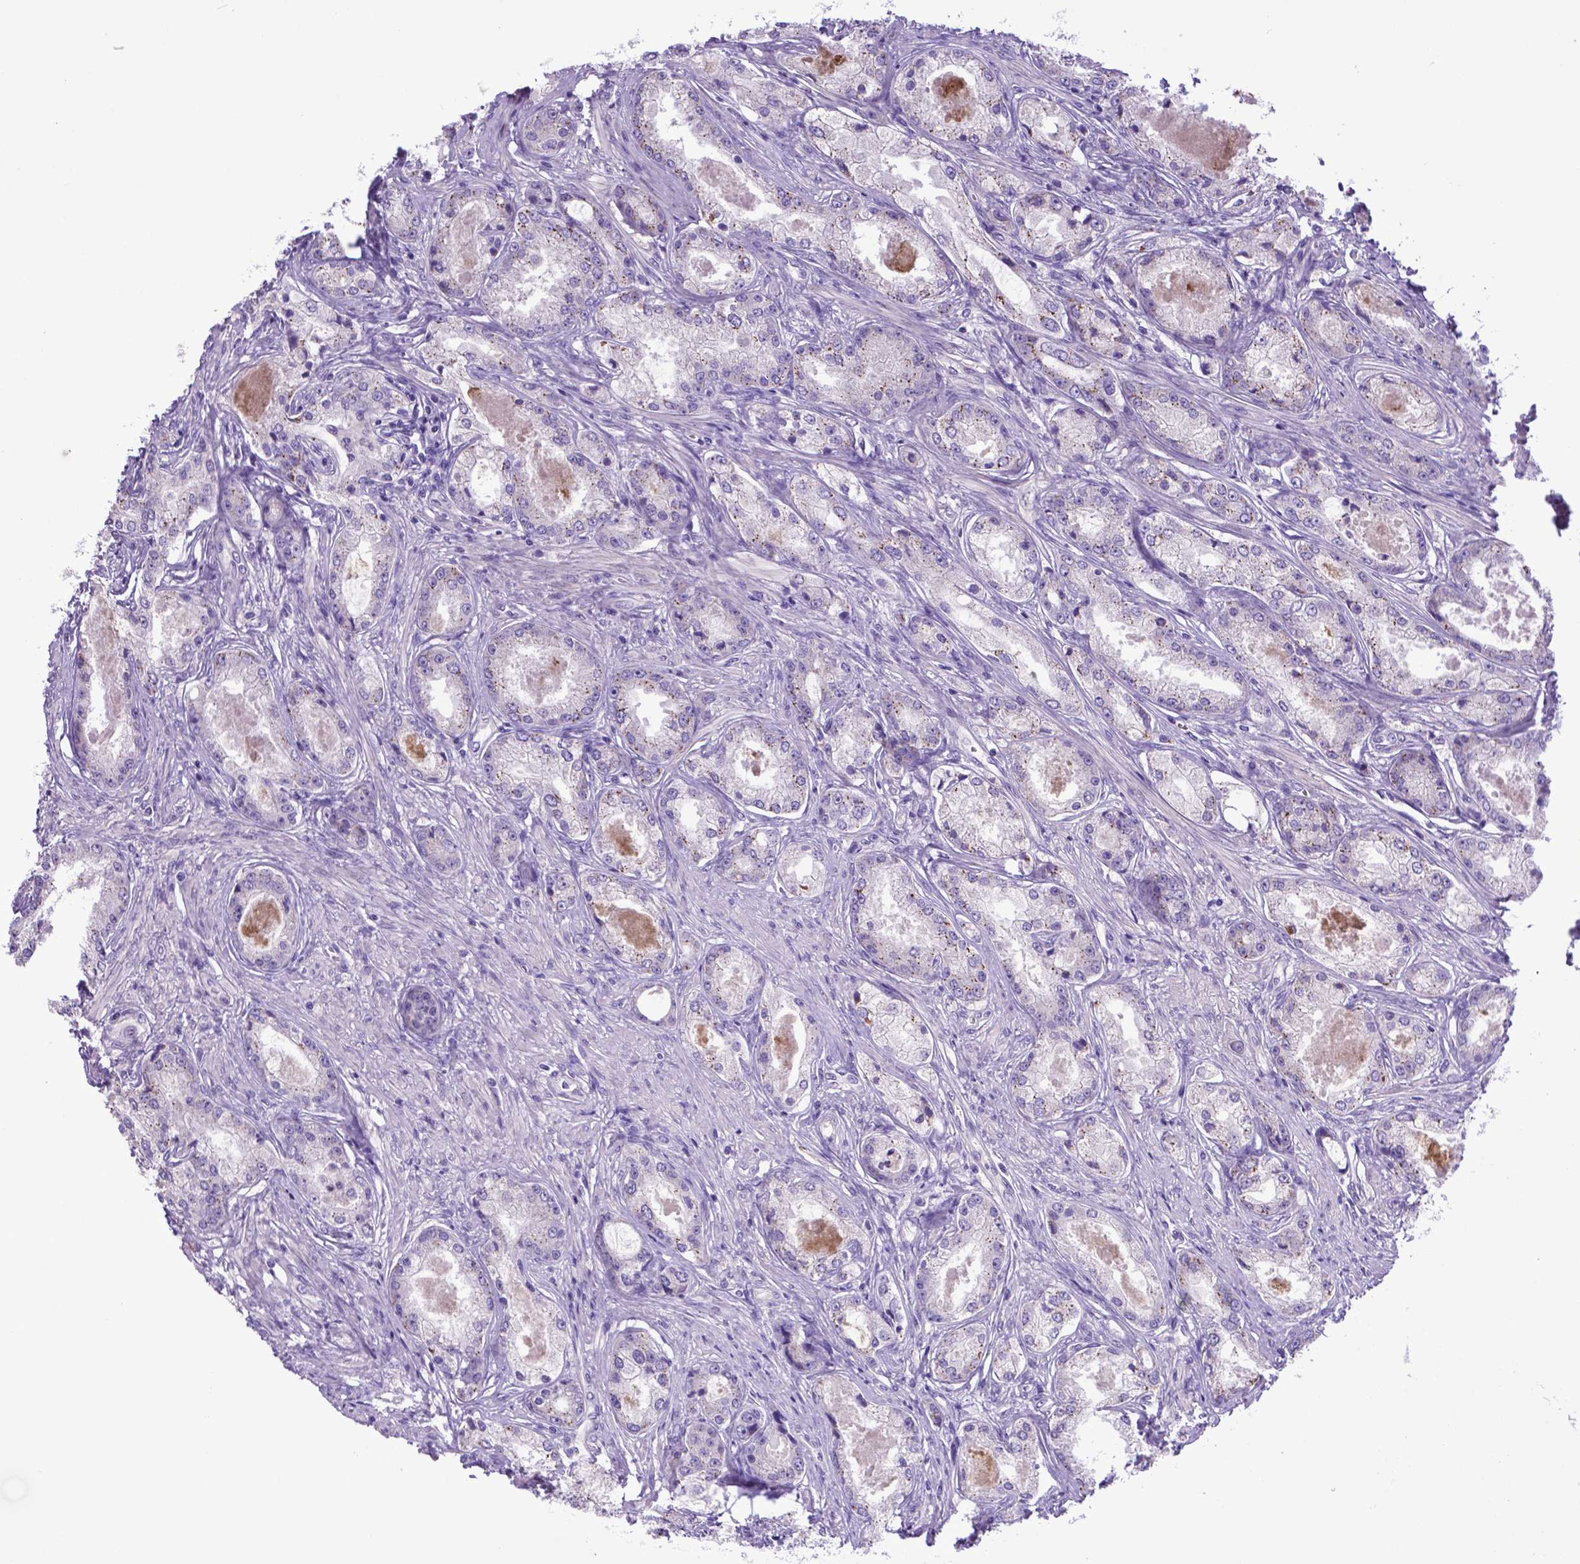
{"staining": {"intensity": "negative", "quantity": "none", "location": "none"}, "tissue": "prostate cancer", "cell_type": "Tumor cells", "image_type": "cancer", "snomed": [{"axis": "morphology", "description": "Adenocarcinoma, Low grade"}, {"axis": "topography", "description": "Prostate"}], "caption": "Tumor cells are negative for brown protein staining in prostate cancer (low-grade adenocarcinoma).", "gene": "ADRA2B", "patient": {"sex": "male", "age": 68}}